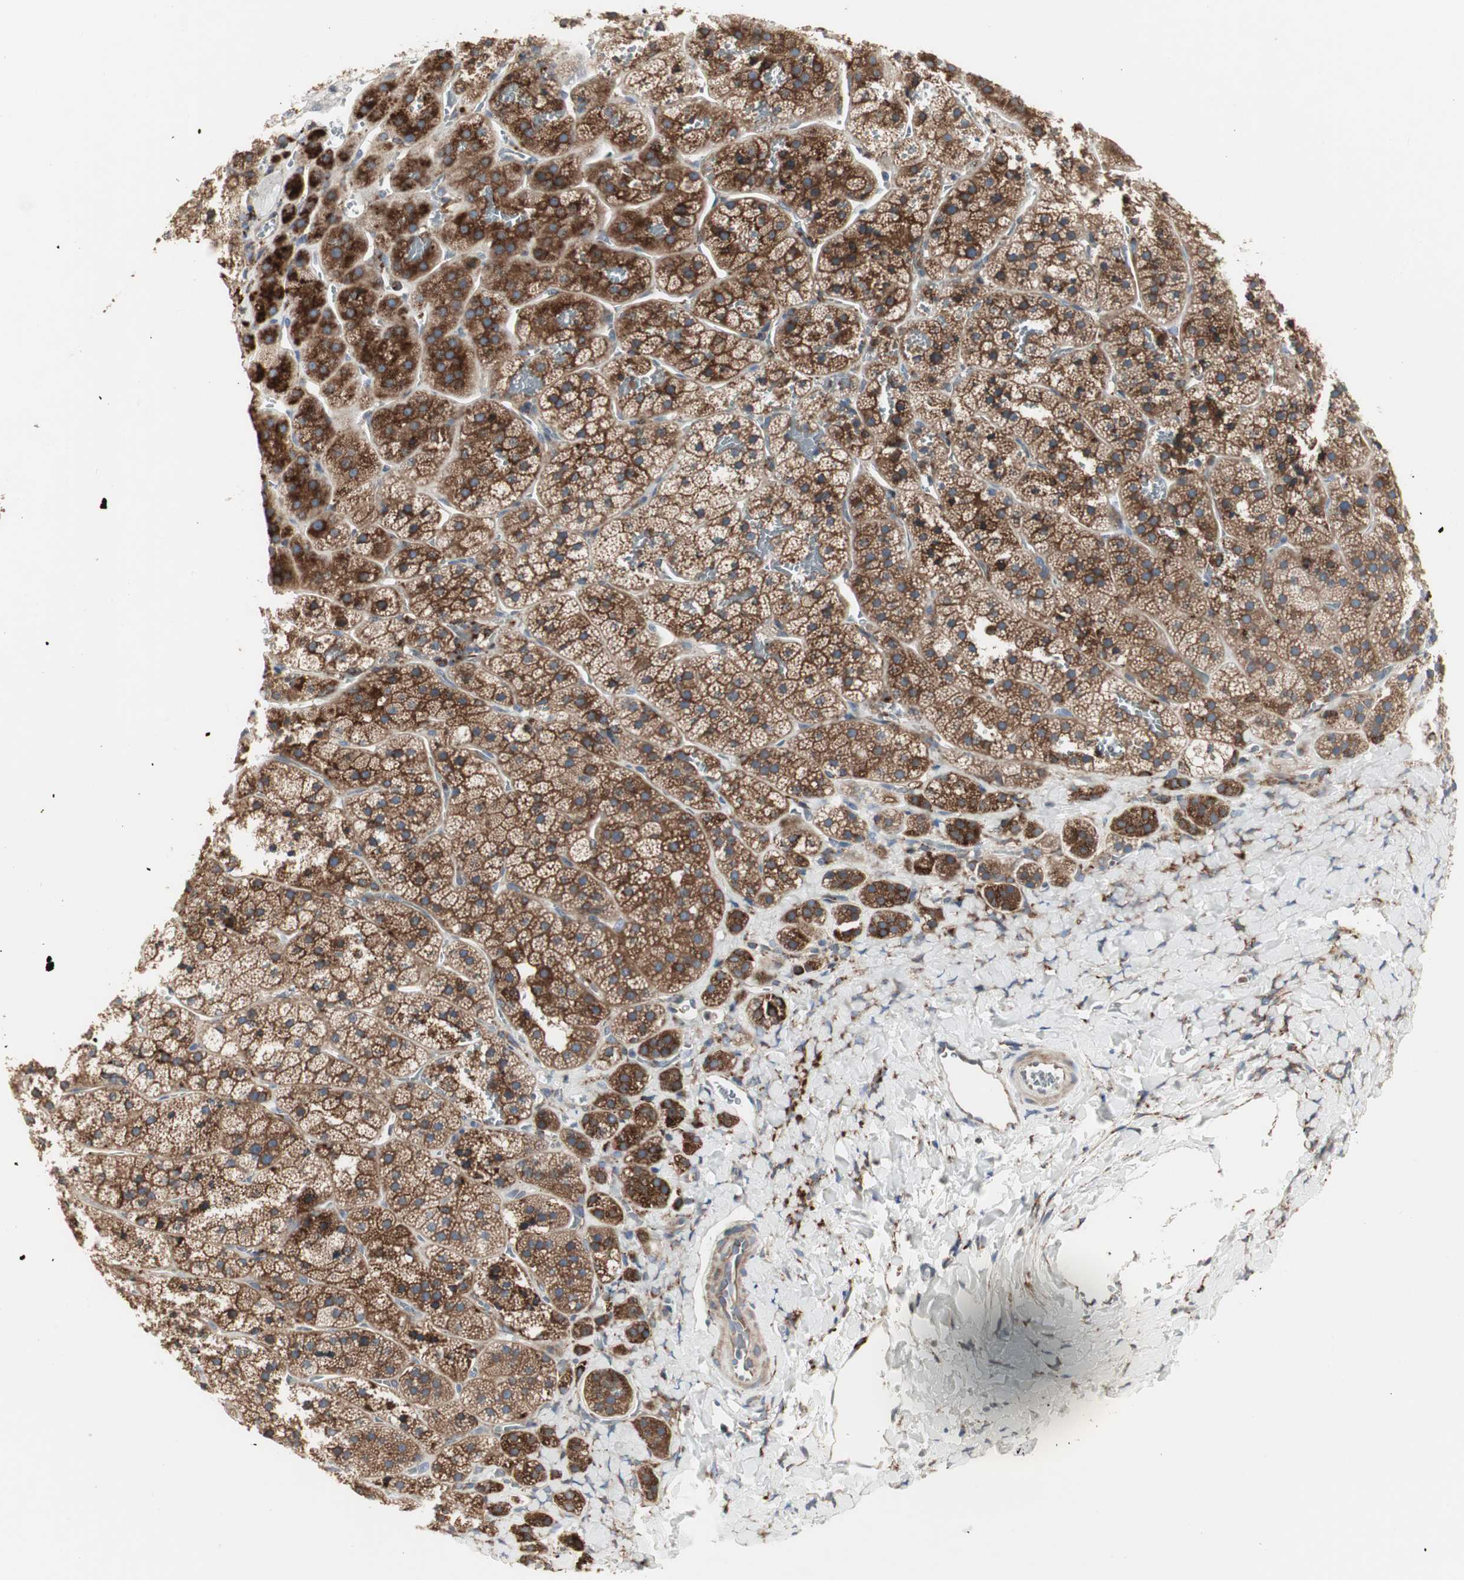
{"staining": {"intensity": "strong", "quantity": ">75%", "location": "cytoplasmic/membranous"}, "tissue": "adrenal gland", "cell_type": "Glandular cells", "image_type": "normal", "snomed": [{"axis": "morphology", "description": "Normal tissue, NOS"}, {"axis": "topography", "description": "Adrenal gland"}], "caption": "Protein expression analysis of normal adrenal gland demonstrates strong cytoplasmic/membranous staining in about >75% of glandular cells. The staining is performed using DAB (3,3'-diaminobenzidine) brown chromogen to label protein expression. The nuclei are counter-stained blue using hematoxylin.", "gene": "H6PD", "patient": {"sex": "female", "age": 44}}